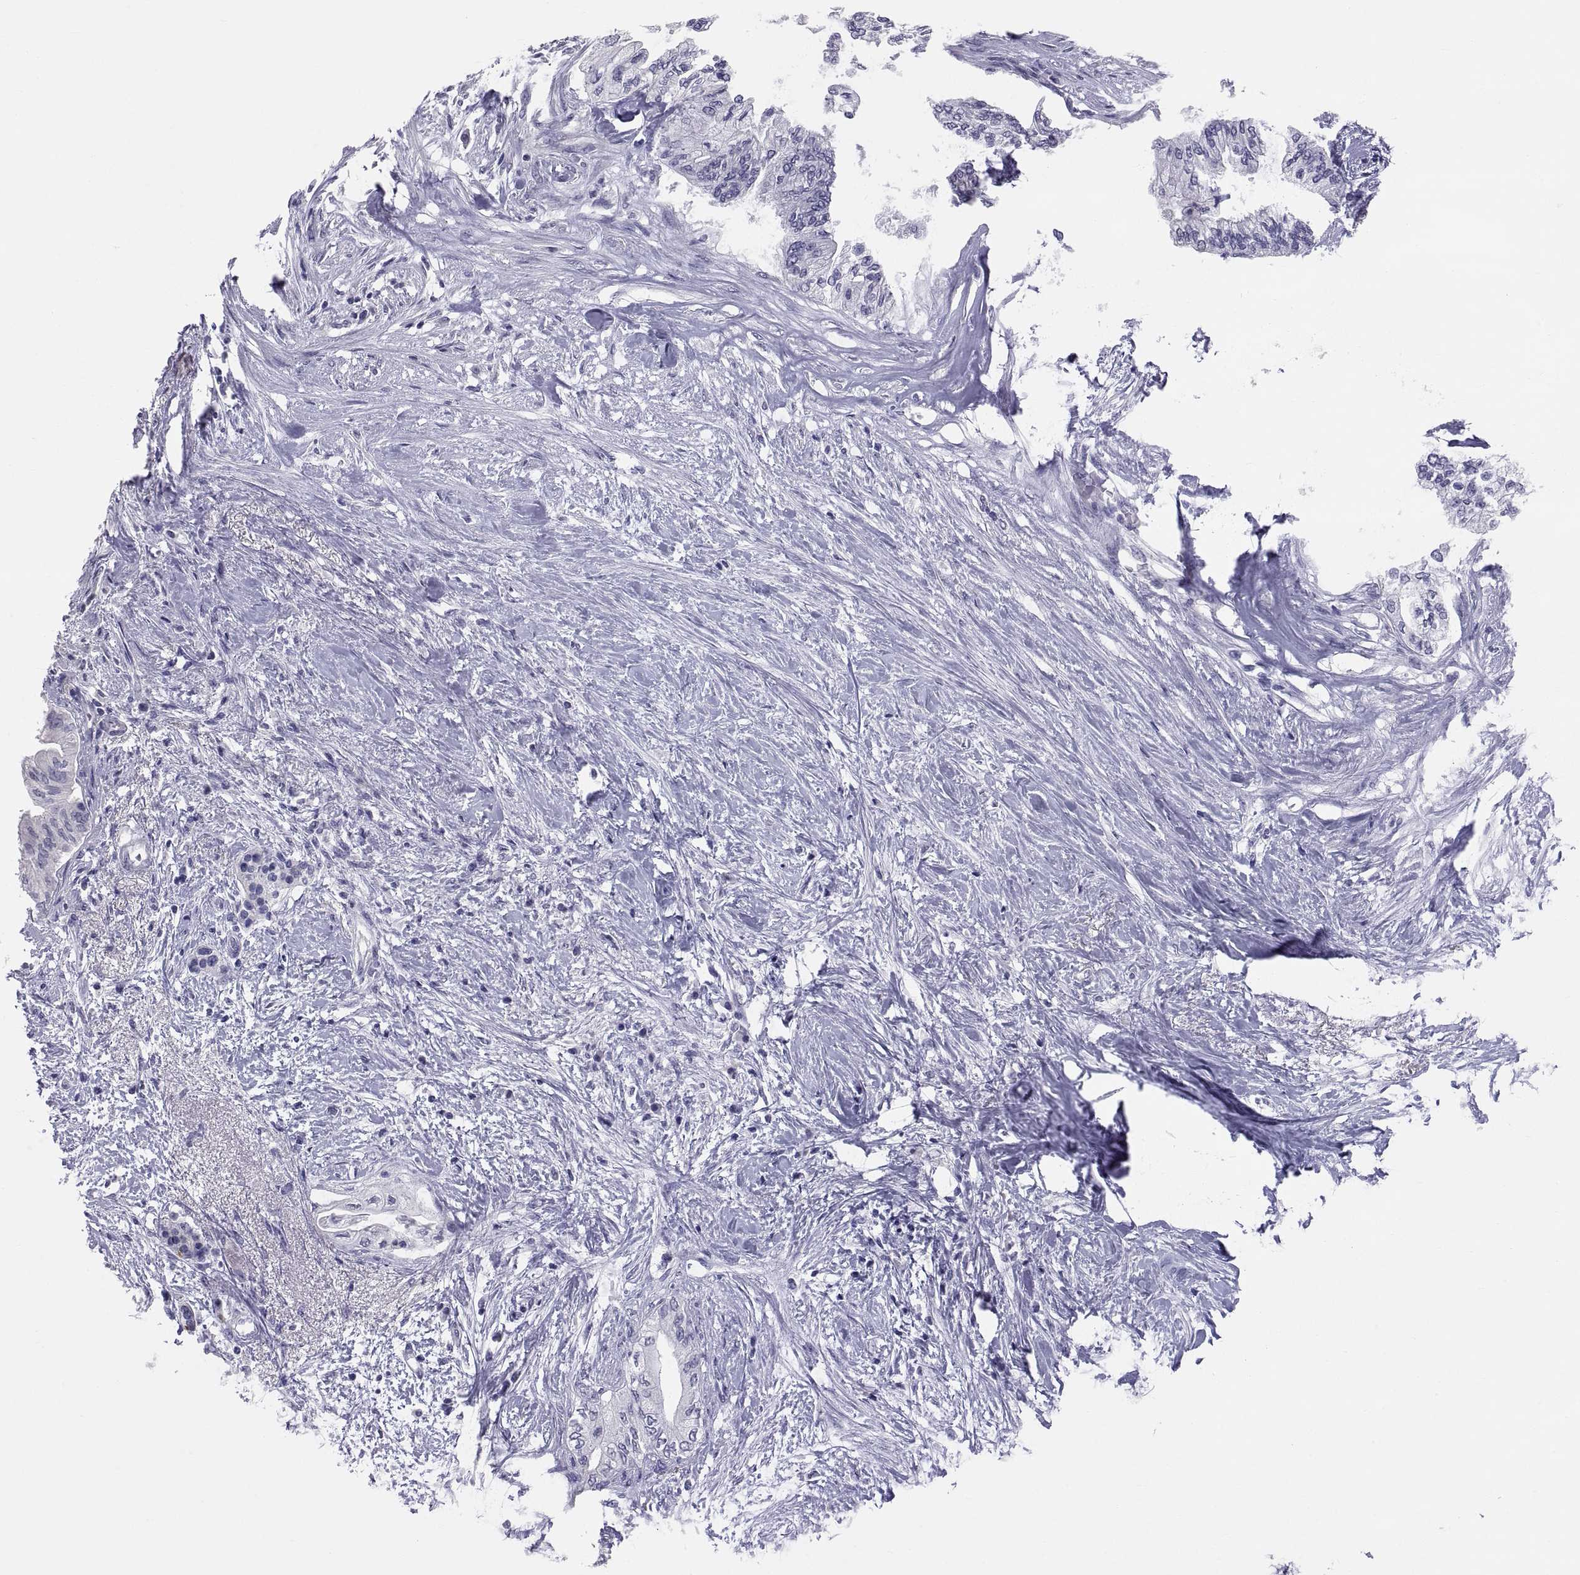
{"staining": {"intensity": "negative", "quantity": "none", "location": "none"}, "tissue": "pancreatic cancer", "cell_type": "Tumor cells", "image_type": "cancer", "snomed": [{"axis": "morphology", "description": "Normal tissue, NOS"}, {"axis": "morphology", "description": "Adenocarcinoma, NOS"}, {"axis": "topography", "description": "Pancreas"}, {"axis": "topography", "description": "Duodenum"}], "caption": "Immunohistochemical staining of pancreatic adenocarcinoma displays no significant staining in tumor cells.", "gene": "TEX13A", "patient": {"sex": "female", "age": 60}}